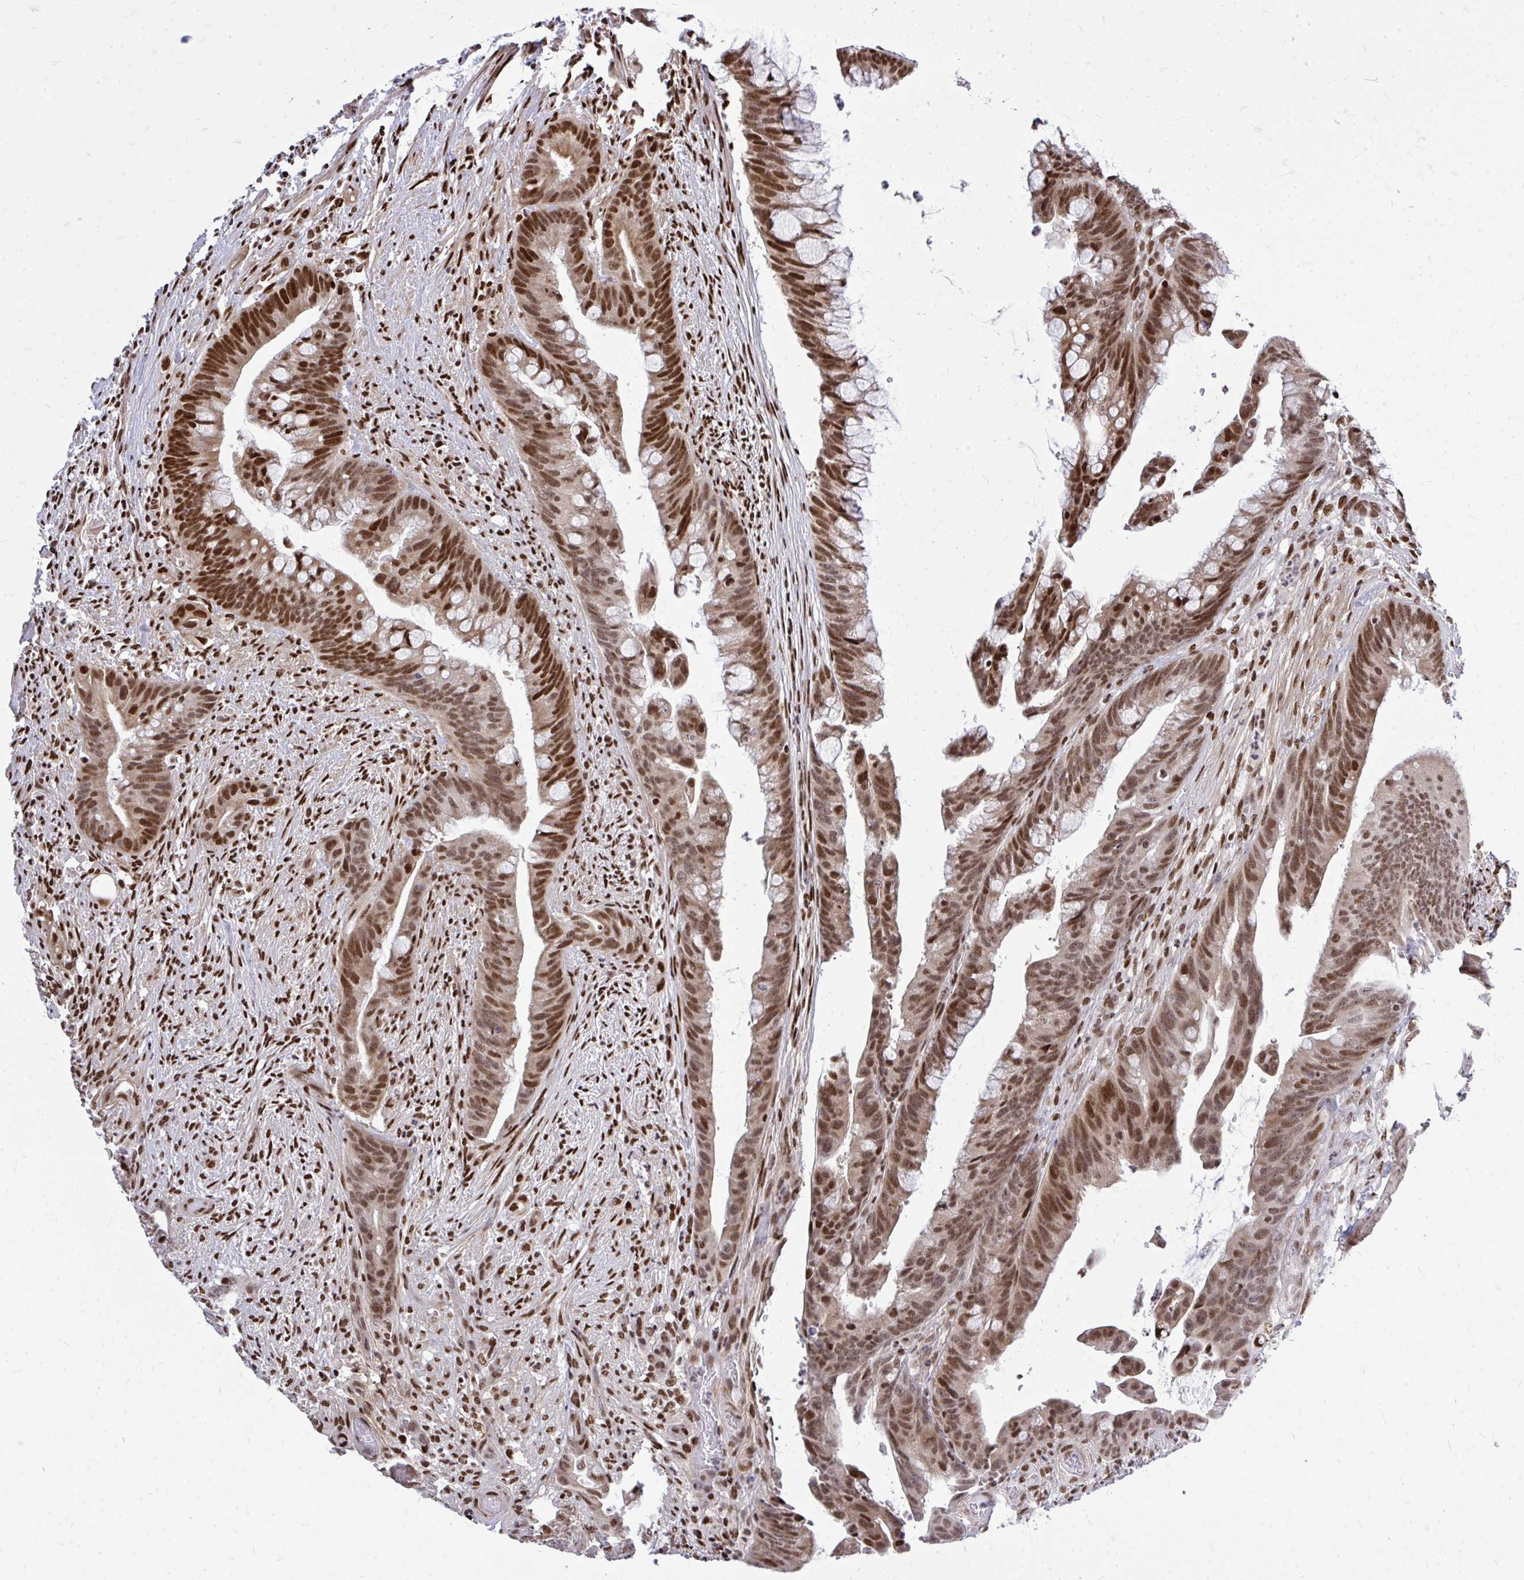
{"staining": {"intensity": "strong", "quantity": ">75%", "location": "nuclear"}, "tissue": "colorectal cancer", "cell_type": "Tumor cells", "image_type": "cancer", "snomed": [{"axis": "morphology", "description": "Adenocarcinoma, NOS"}, {"axis": "topography", "description": "Colon"}], "caption": "The histopathology image reveals a brown stain indicating the presence of a protein in the nuclear of tumor cells in colorectal cancer.", "gene": "TBL1Y", "patient": {"sex": "male", "age": 62}}